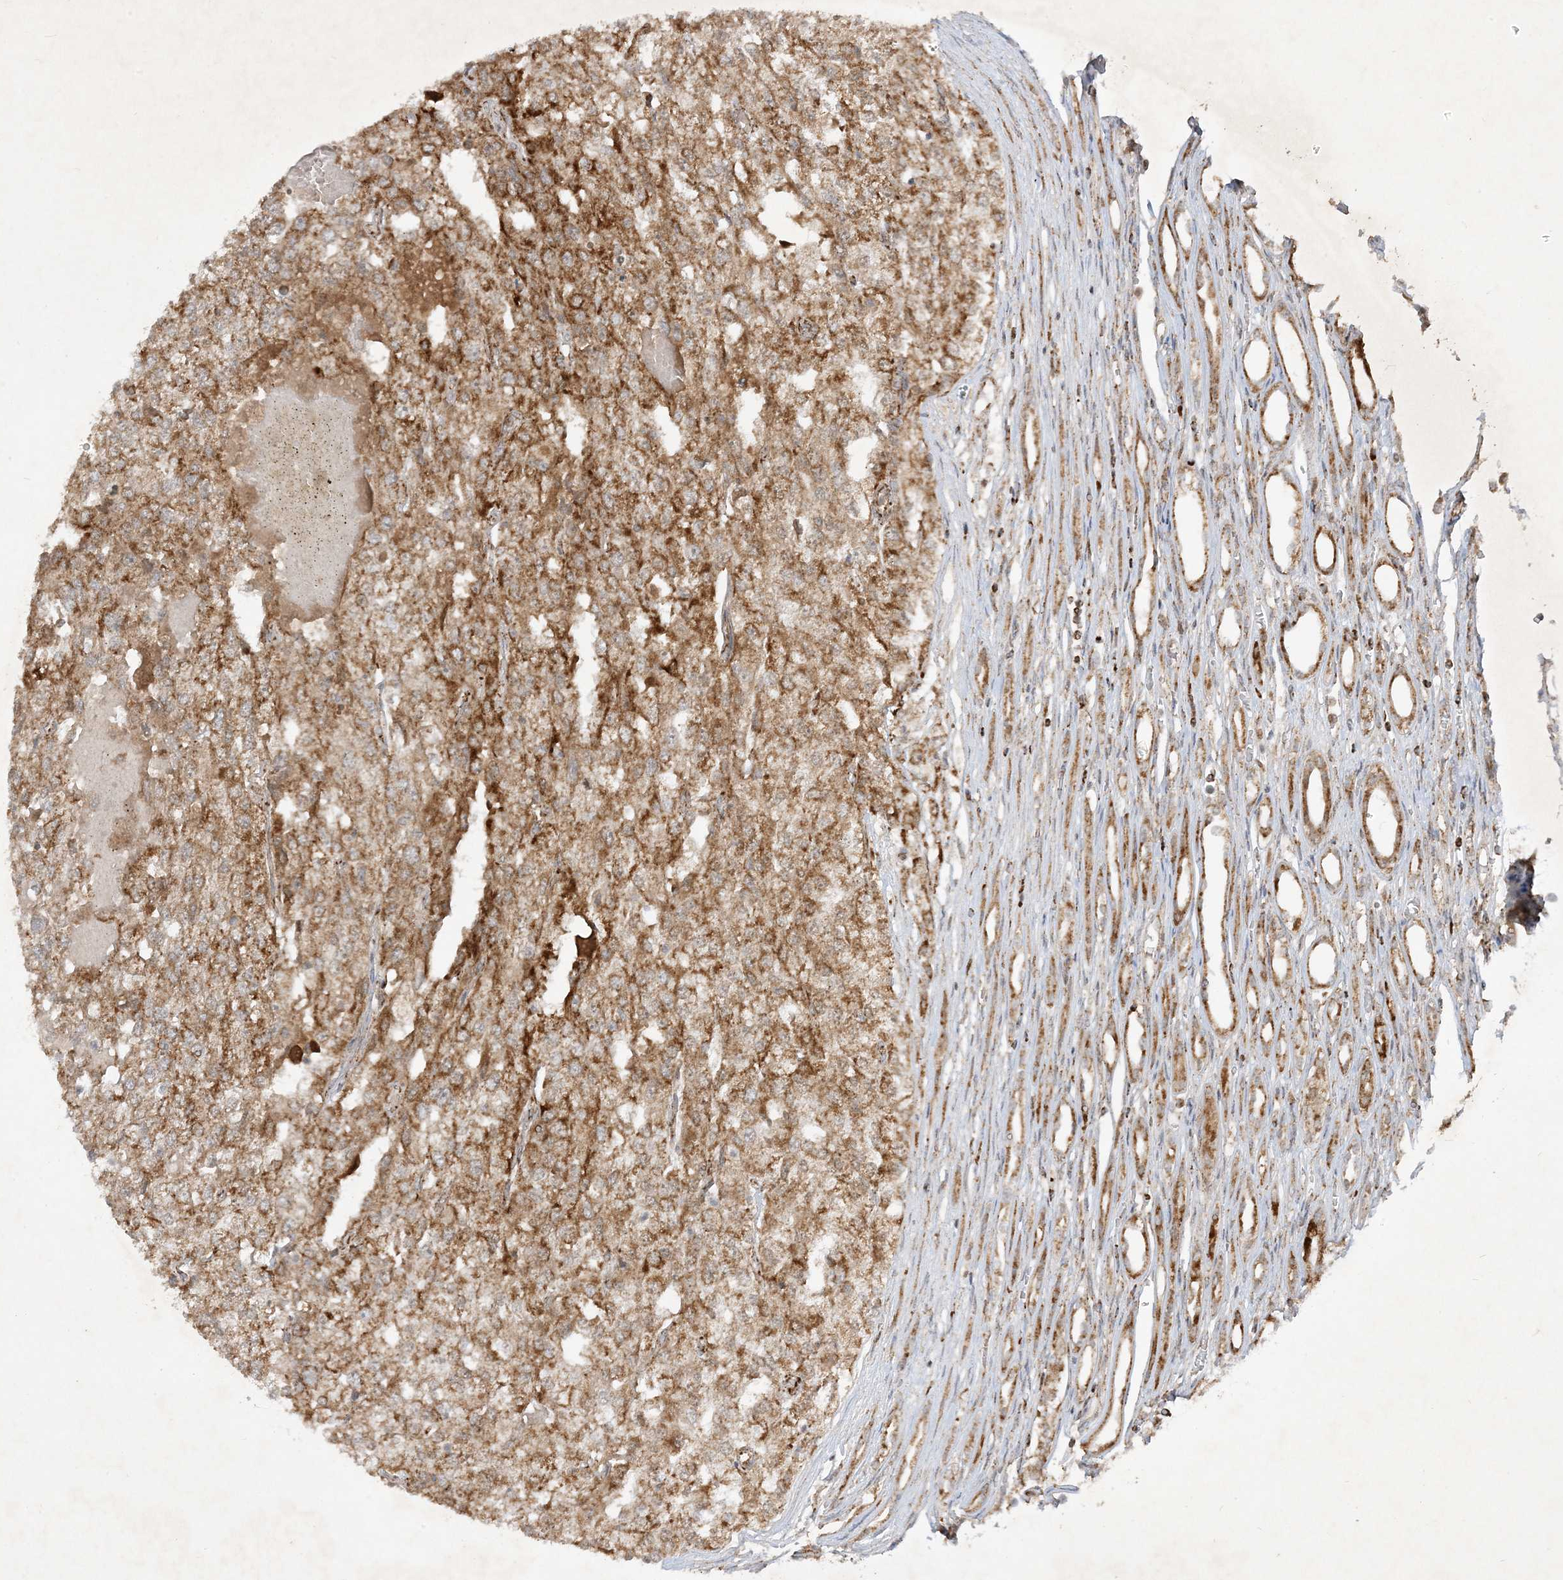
{"staining": {"intensity": "moderate", "quantity": ">75%", "location": "cytoplasmic/membranous"}, "tissue": "renal cancer", "cell_type": "Tumor cells", "image_type": "cancer", "snomed": [{"axis": "morphology", "description": "Adenocarcinoma, NOS"}, {"axis": "topography", "description": "Kidney"}], "caption": "IHC micrograph of neoplastic tissue: human renal adenocarcinoma stained using immunohistochemistry displays medium levels of moderate protein expression localized specifically in the cytoplasmic/membranous of tumor cells, appearing as a cytoplasmic/membranous brown color.", "gene": "NDUFAF3", "patient": {"sex": "female", "age": 54}}